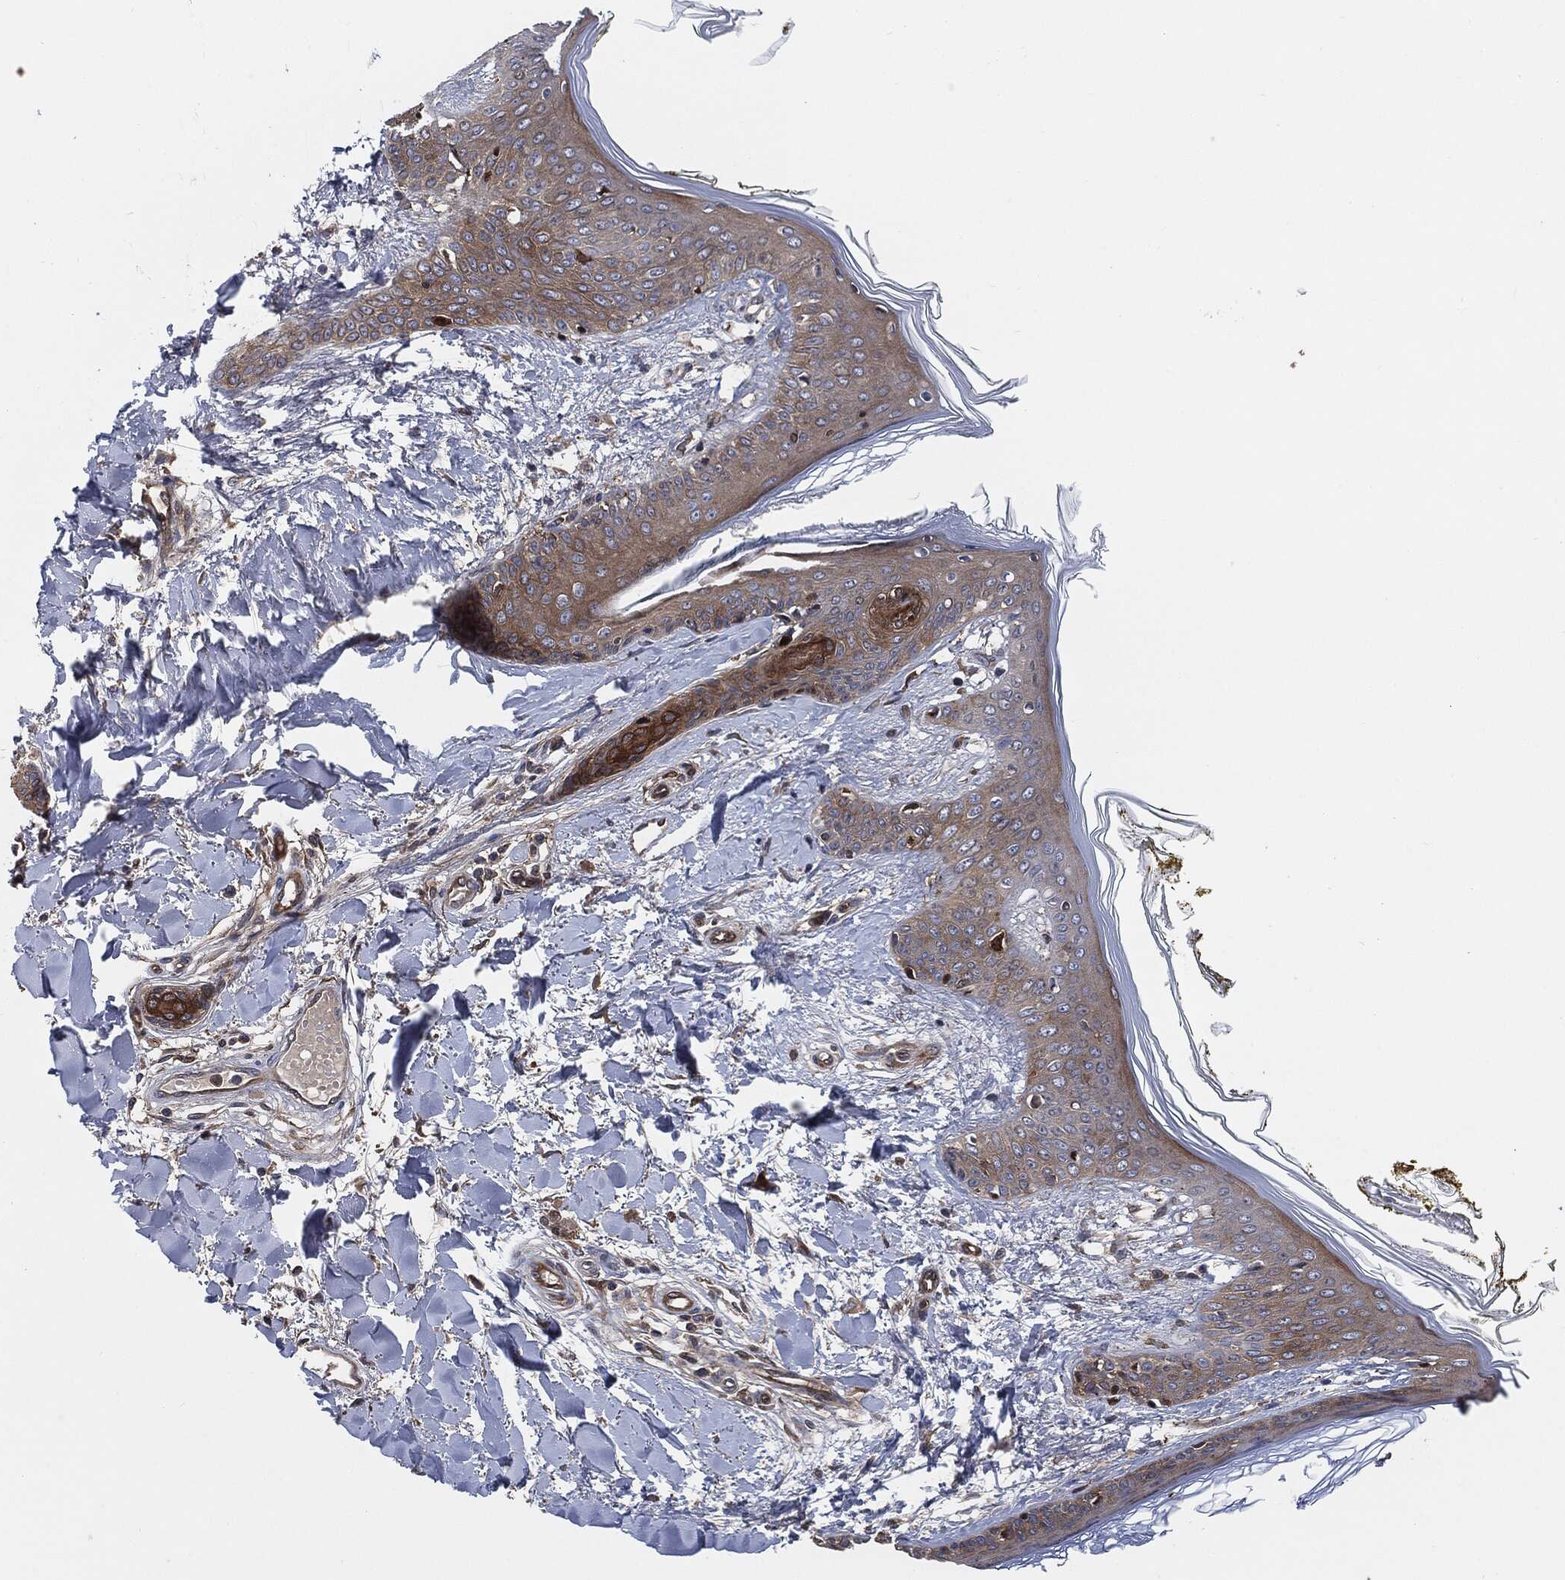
{"staining": {"intensity": "negative", "quantity": "none", "location": "none"}, "tissue": "skin", "cell_type": "Fibroblasts", "image_type": "normal", "snomed": [{"axis": "morphology", "description": "Normal tissue, NOS"}, {"axis": "morphology", "description": "Malignant melanoma, NOS"}, {"axis": "topography", "description": "Skin"}], "caption": "Micrograph shows no significant protein expression in fibroblasts of benign skin.", "gene": "XPNPEP1", "patient": {"sex": "female", "age": 34}}